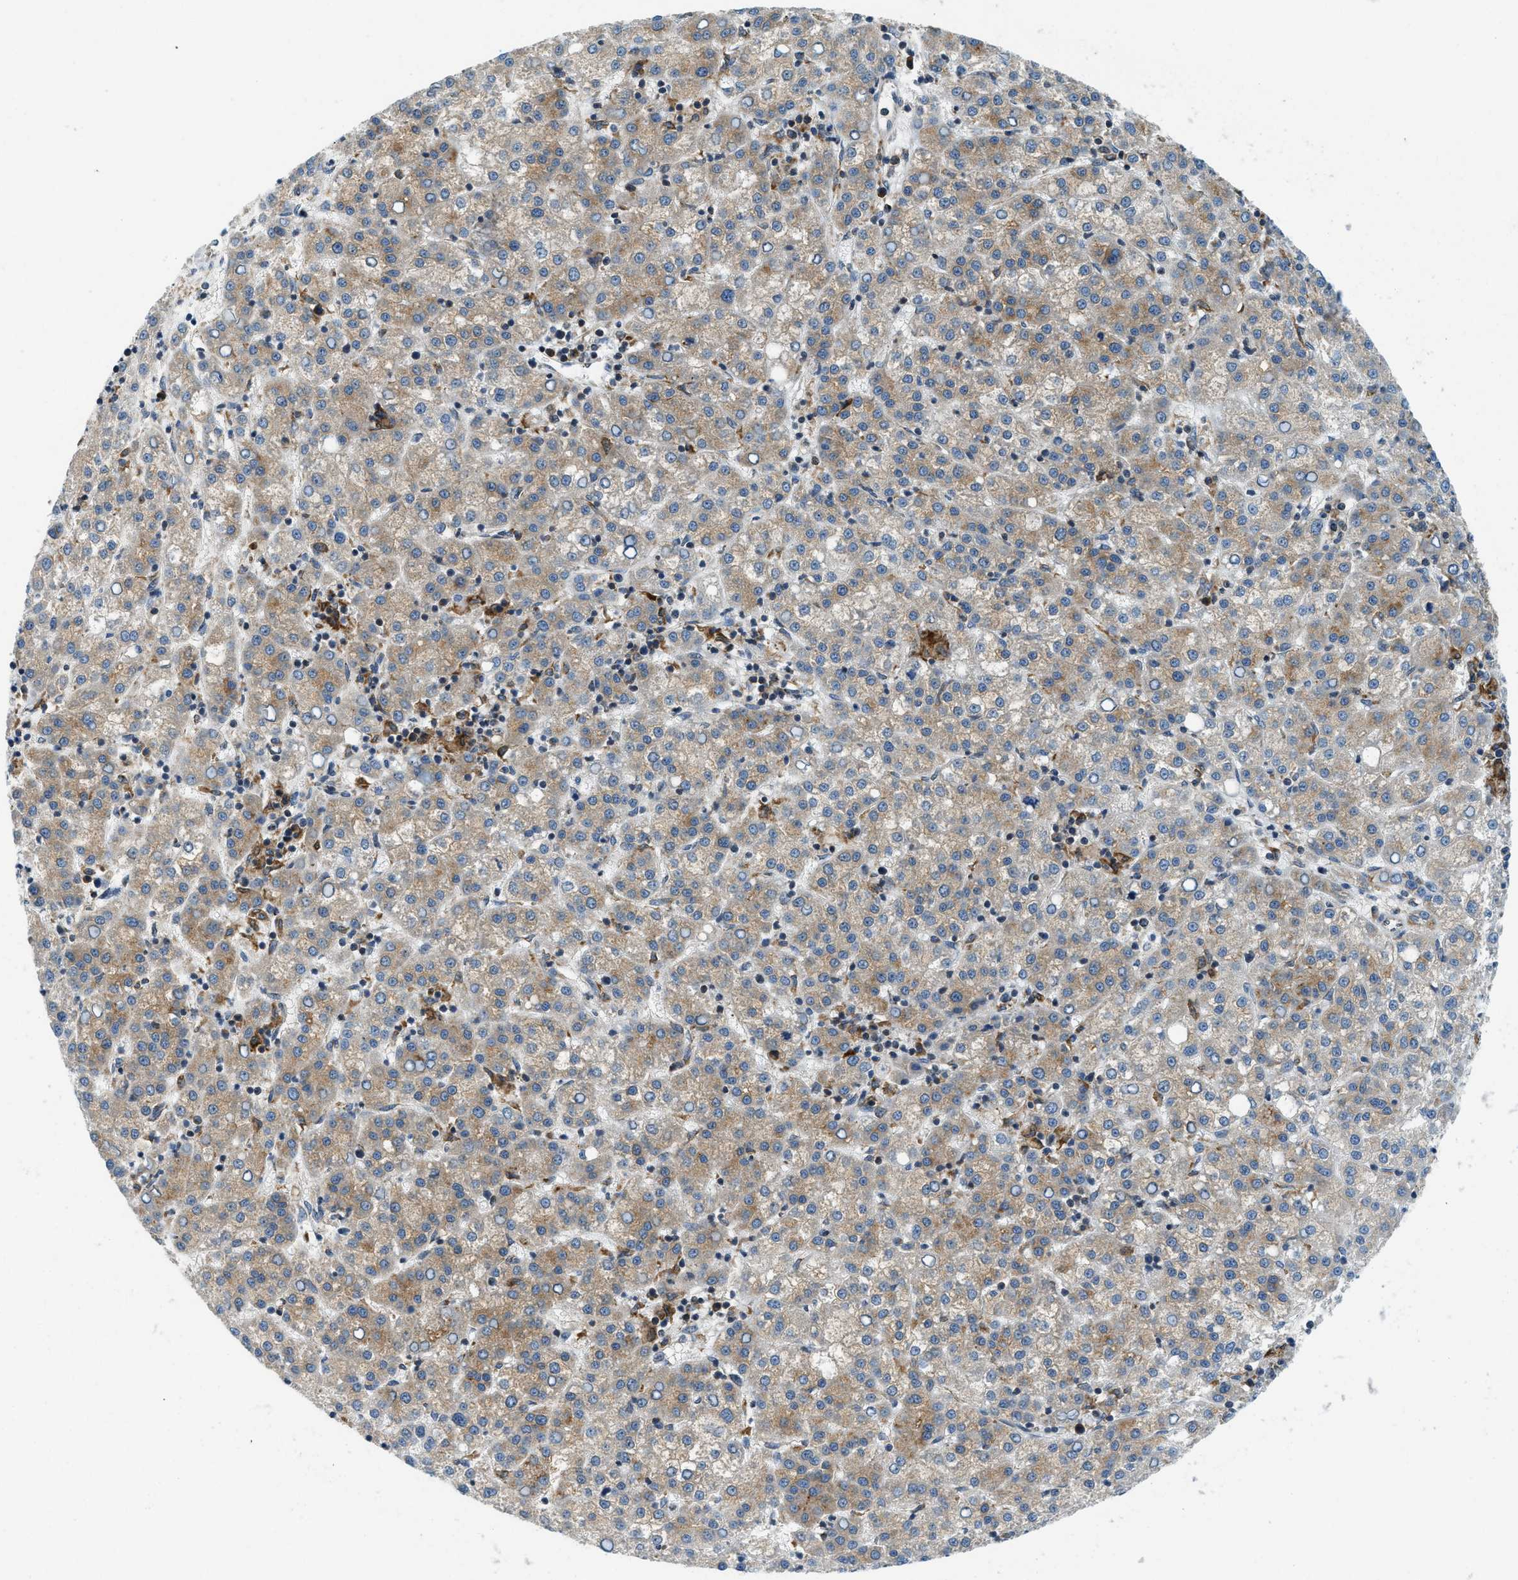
{"staining": {"intensity": "moderate", "quantity": ">75%", "location": "cytoplasmic/membranous"}, "tissue": "liver cancer", "cell_type": "Tumor cells", "image_type": "cancer", "snomed": [{"axis": "morphology", "description": "Carcinoma, Hepatocellular, NOS"}, {"axis": "topography", "description": "Liver"}], "caption": "Immunohistochemical staining of hepatocellular carcinoma (liver) displays moderate cytoplasmic/membranous protein positivity in approximately >75% of tumor cells.", "gene": "BCAP31", "patient": {"sex": "female", "age": 58}}